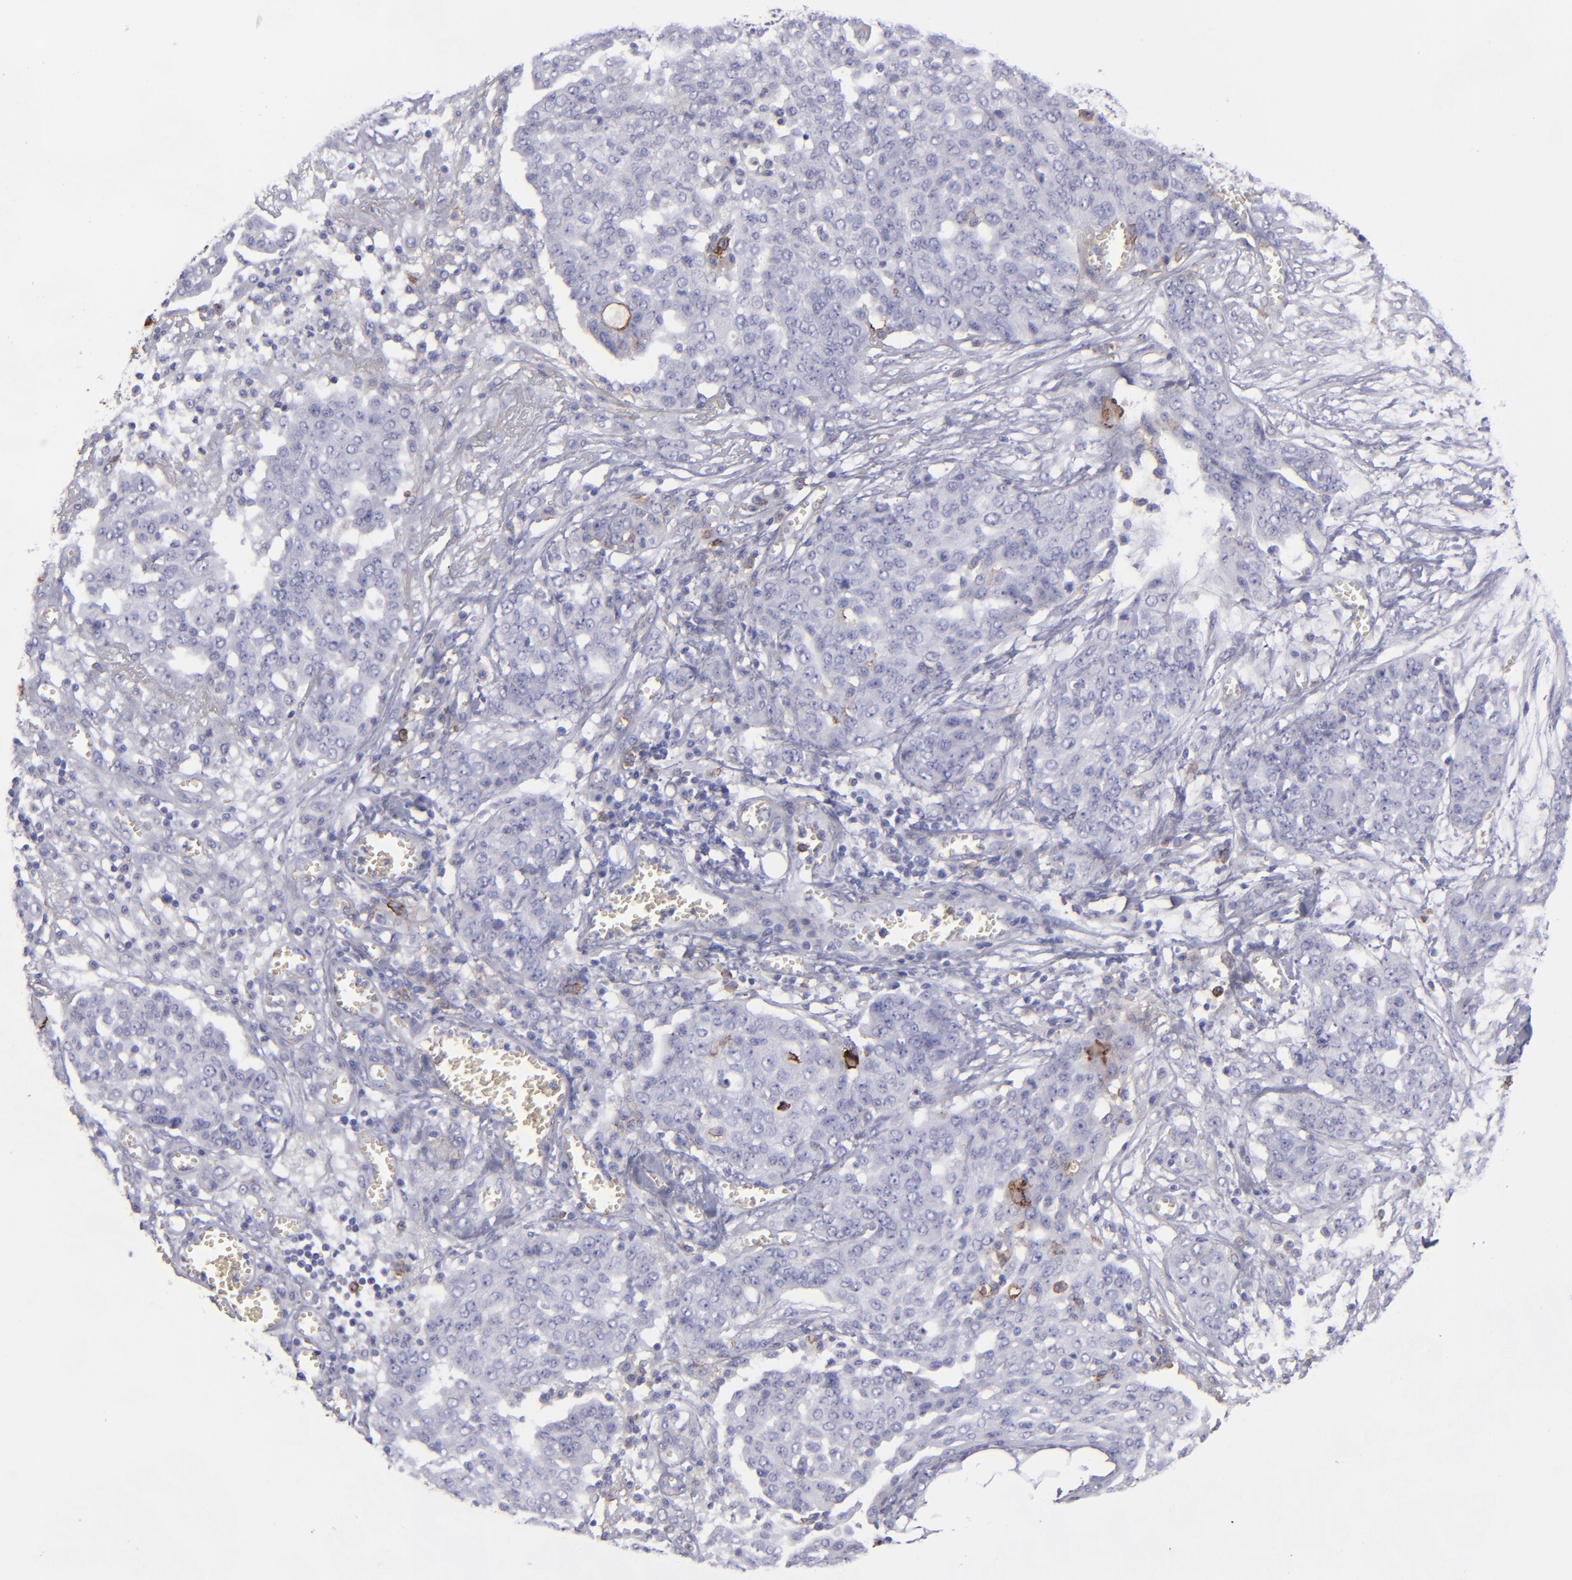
{"staining": {"intensity": "negative", "quantity": "none", "location": "none"}, "tissue": "ovarian cancer", "cell_type": "Tumor cells", "image_type": "cancer", "snomed": [{"axis": "morphology", "description": "Cystadenocarcinoma, serous, NOS"}, {"axis": "topography", "description": "Soft tissue"}, {"axis": "topography", "description": "Ovary"}], "caption": "Immunohistochemical staining of serous cystadenocarcinoma (ovarian) reveals no significant positivity in tumor cells.", "gene": "ANPEP", "patient": {"sex": "female", "age": 57}}